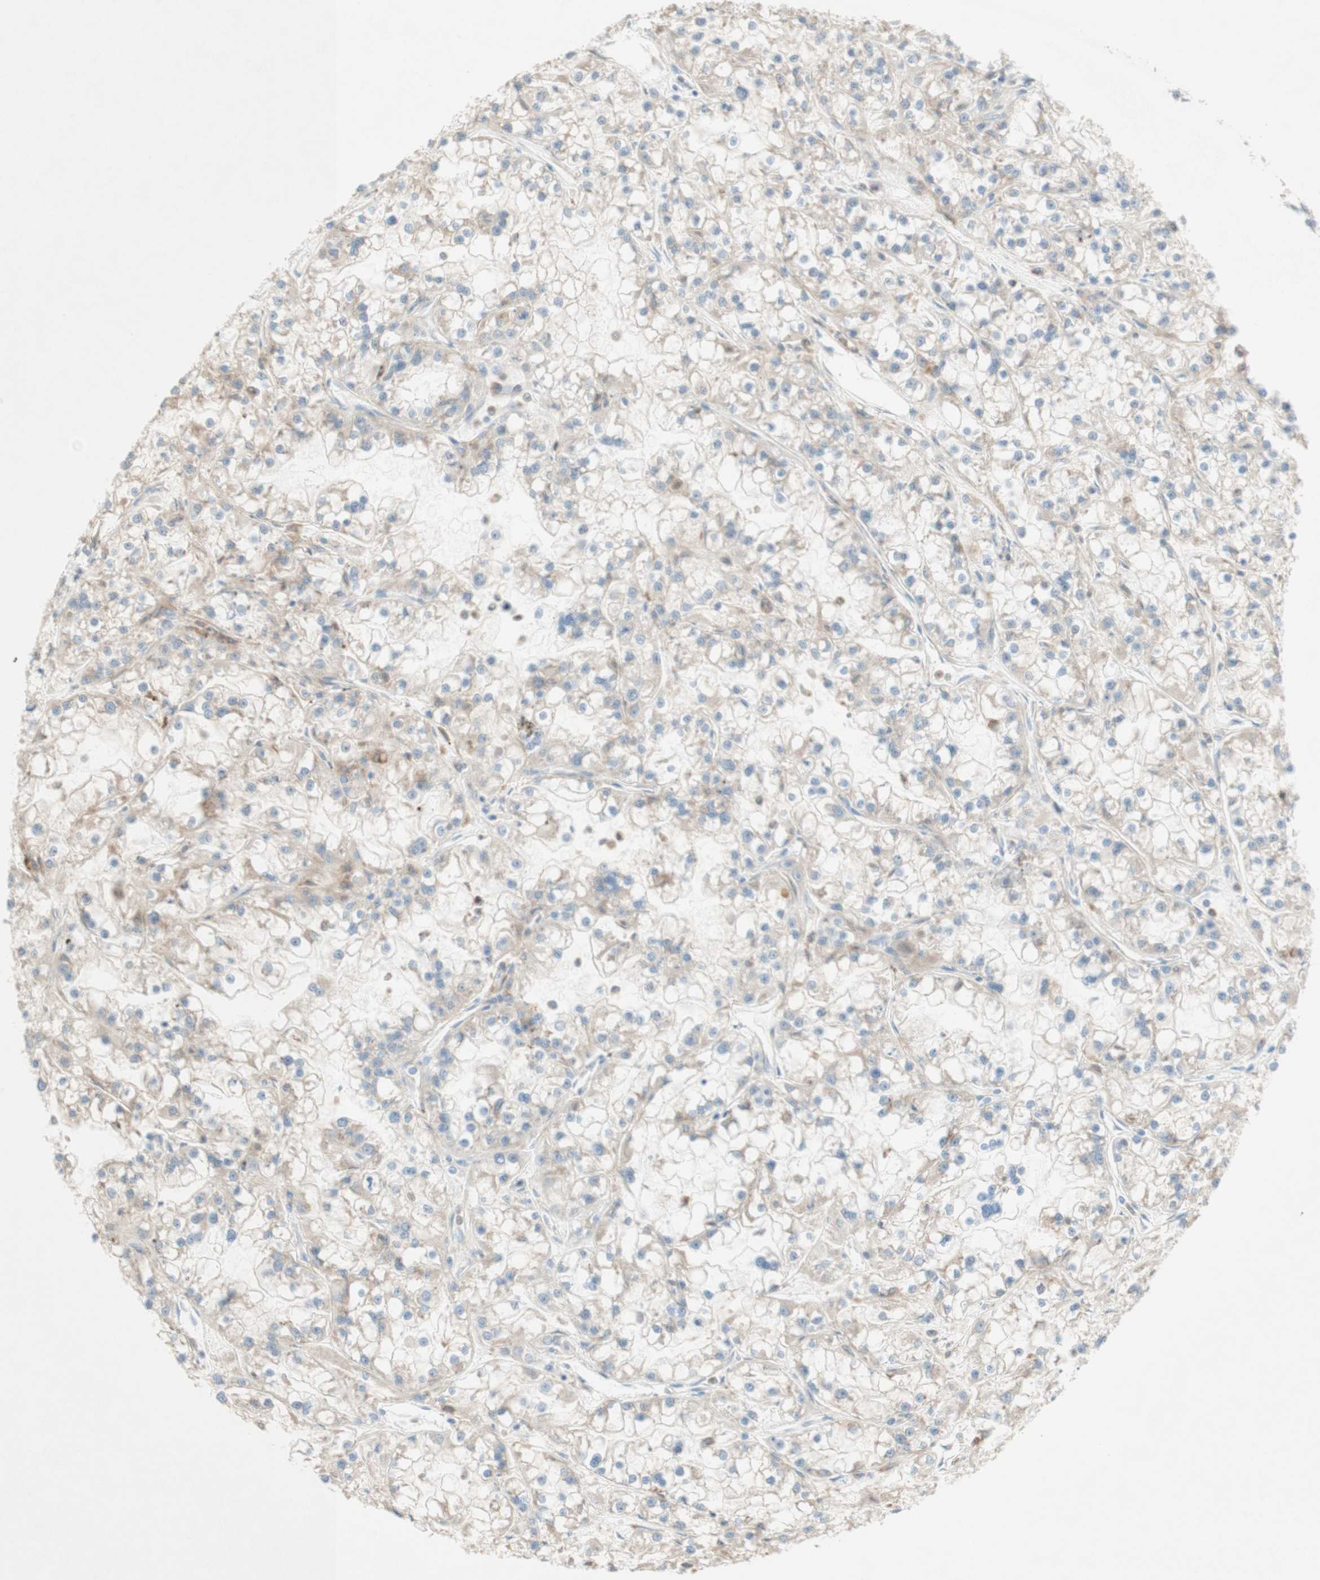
{"staining": {"intensity": "weak", "quantity": "25%-75%", "location": "cytoplasmic/membranous"}, "tissue": "renal cancer", "cell_type": "Tumor cells", "image_type": "cancer", "snomed": [{"axis": "morphology", "description": "Adenocarcinoma, NOS"}, {"axis": "topography", "description": "Kidney"}], "caption": "Immunohistochemistry (IHC) histopathology image of neoplastic tissue: renal cancer (adenocarcinoma) stained using immunohistochemistry (IHC) demonstrates low levels of weak protein expression localized specifically in the cytoplasmic/membranous of tumor cells, appearing as a cytoplasmic/membranous brown color.", "gene": "GAPT", "patient": {"sex": "female", "age": 52}}